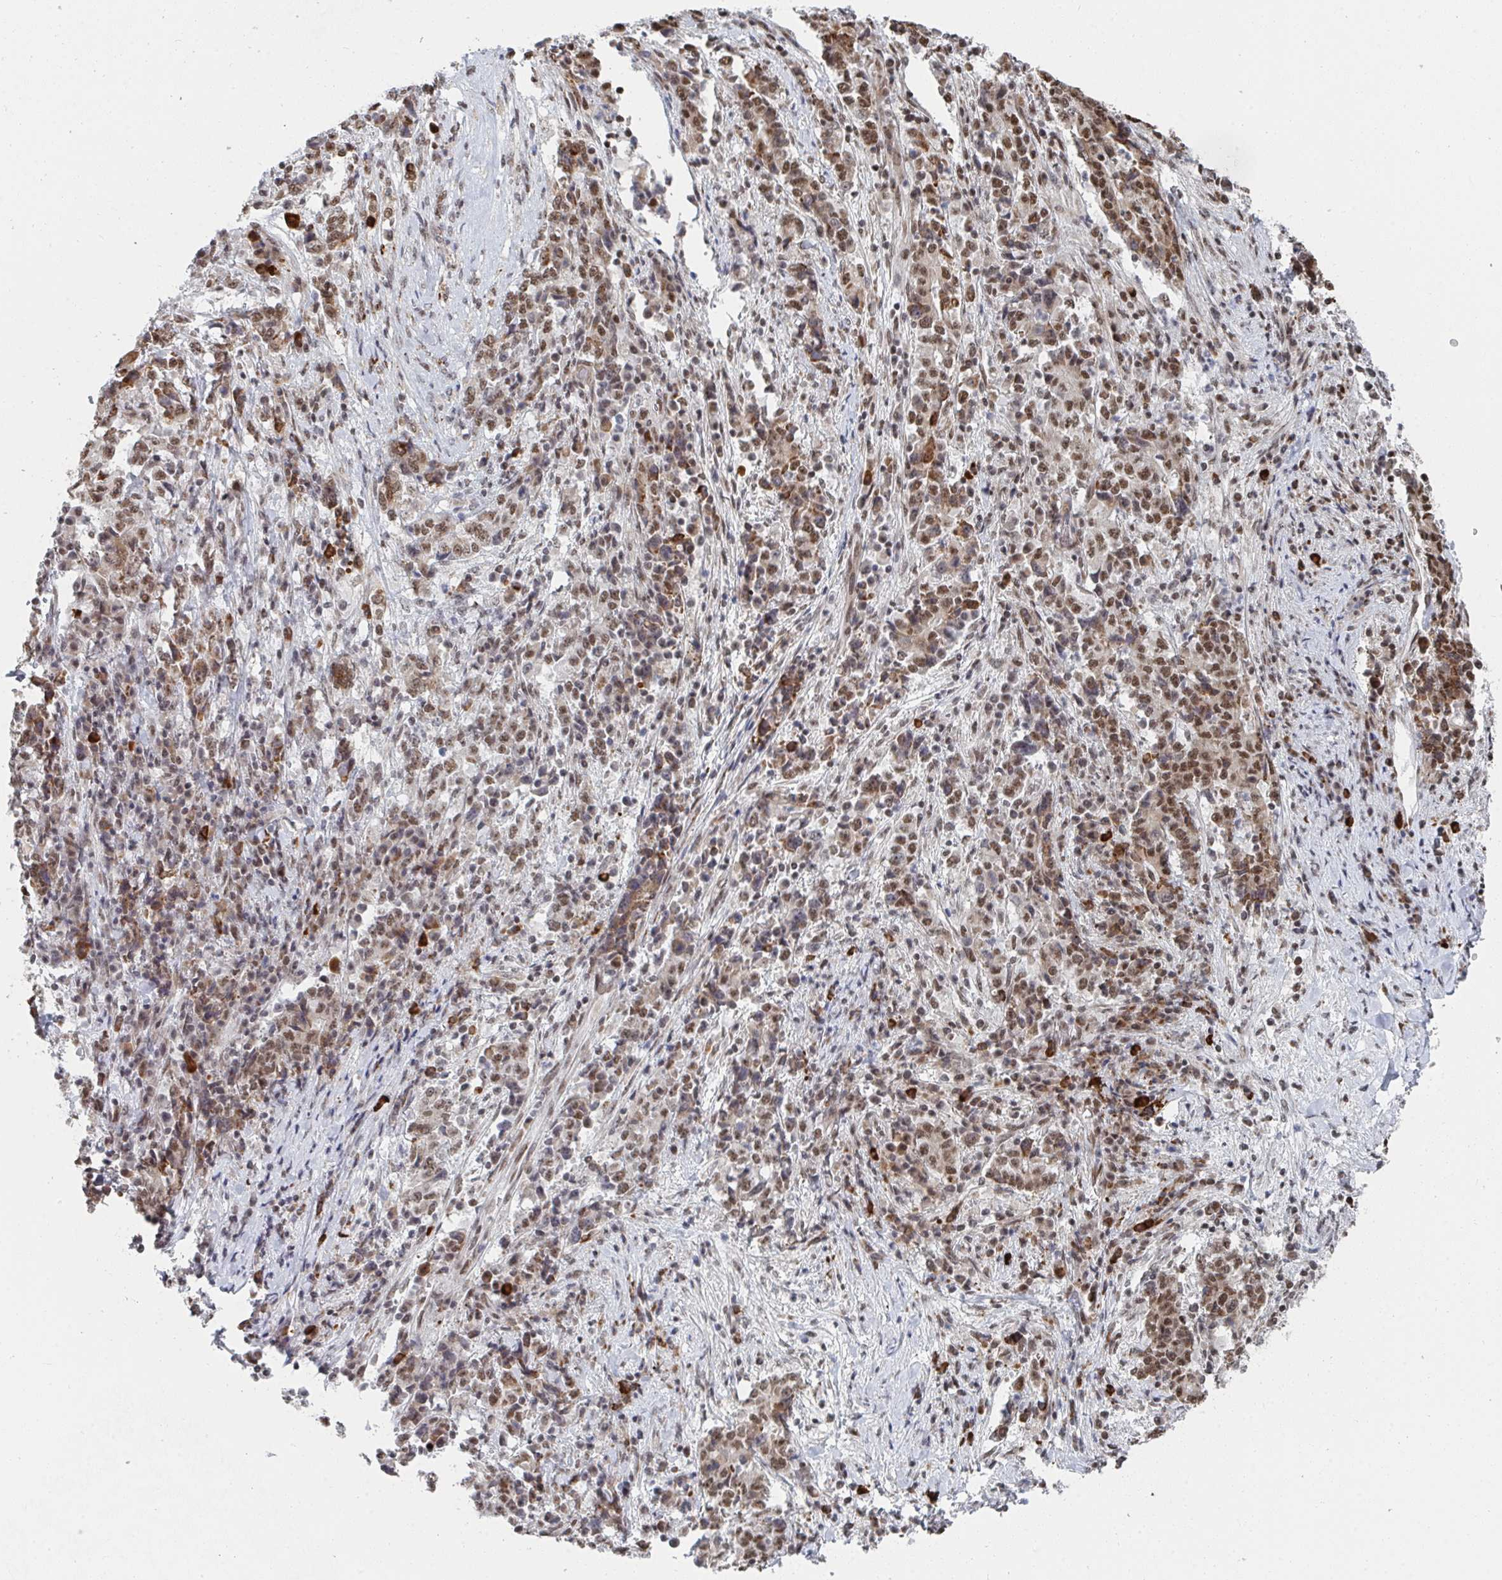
{"staining": {"intensity": "moderate", "quantity": ">75%", "location": "nuclear"}, "tissue": "stomach cancer", "cell_type": "Tumor cells", "image_type": "cancer", "snomed": [{"axis": "morphology", "description": "Normal tissue, NOS"}, {"axis": "morphology", "description": "Adenocarcinoma, NOS"}, {"axis": "topography", "description": "Stomach, upper"}, {"axis": "topography", "description": "Stomach"}], "caption": "This histopathology image shows immunohistochemistry (IHC) staining of human stomach cancer, with medium moderate nuclear positivity in approximately >75% of tumor cells.", "gene": "MBNL1", "patient": {"sex": "male", "age": 59}}